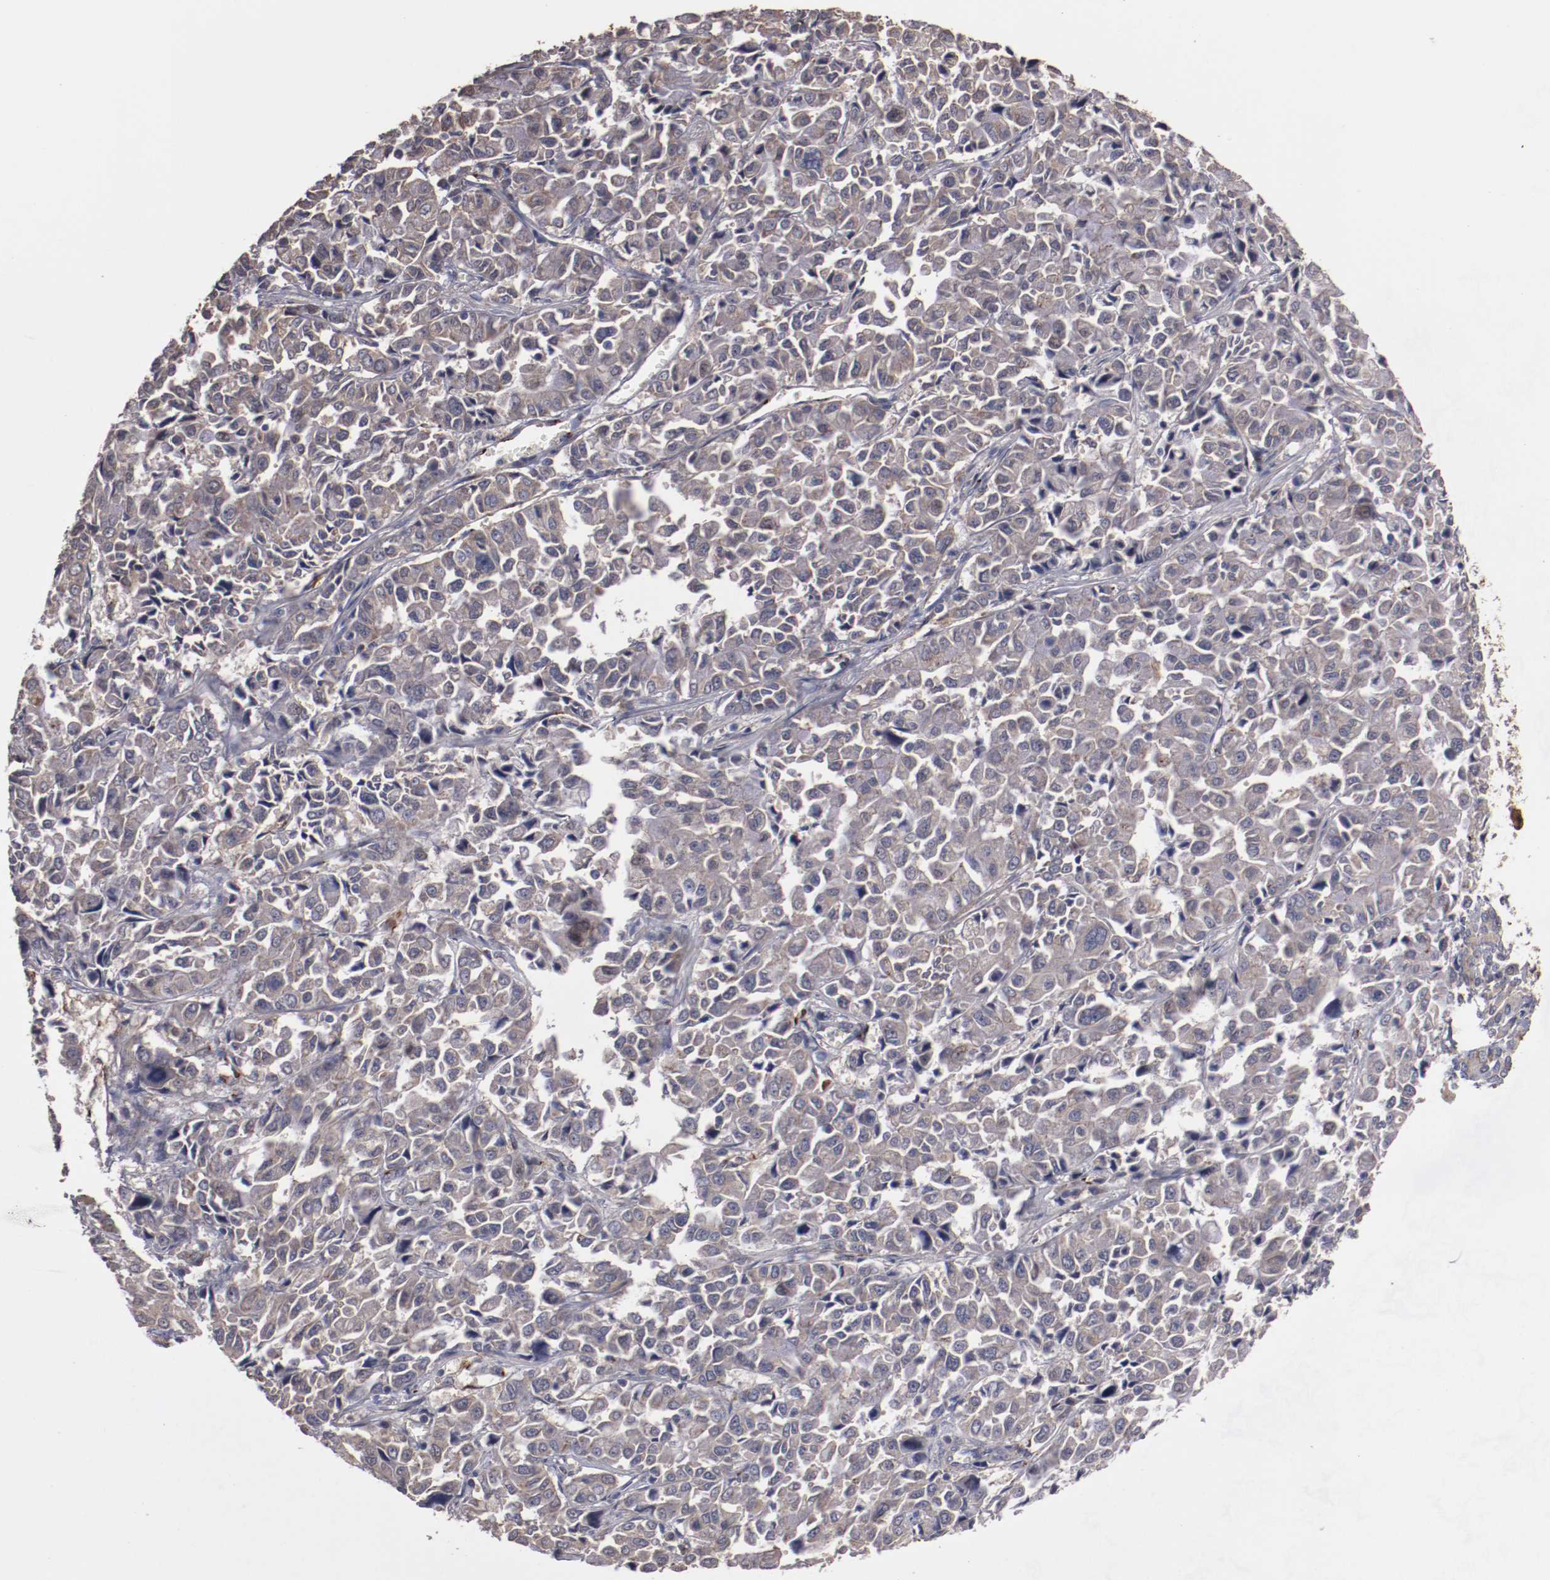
{"staining": {"intensity": "weak", "quantity": ">75%", "location": "cytoplasmic/membranous"}, "tissue": "pancreatic cancer", "cell_type": "Tumor cells", "image_type": "cancer", "snomed": [{"axis": "morphology", "description": "Adenocarcinoma, NOS"}, {"axis": "topography", "description": "Pancreas"}], "caption": "Tumor cells demonstrate weak cytoplasmic/membranous positivity in about >75% of cells in pancreatic adenocarcinoma.", "gene": "DIPK2B", "patient": {"sex": "female", "age": 52}}